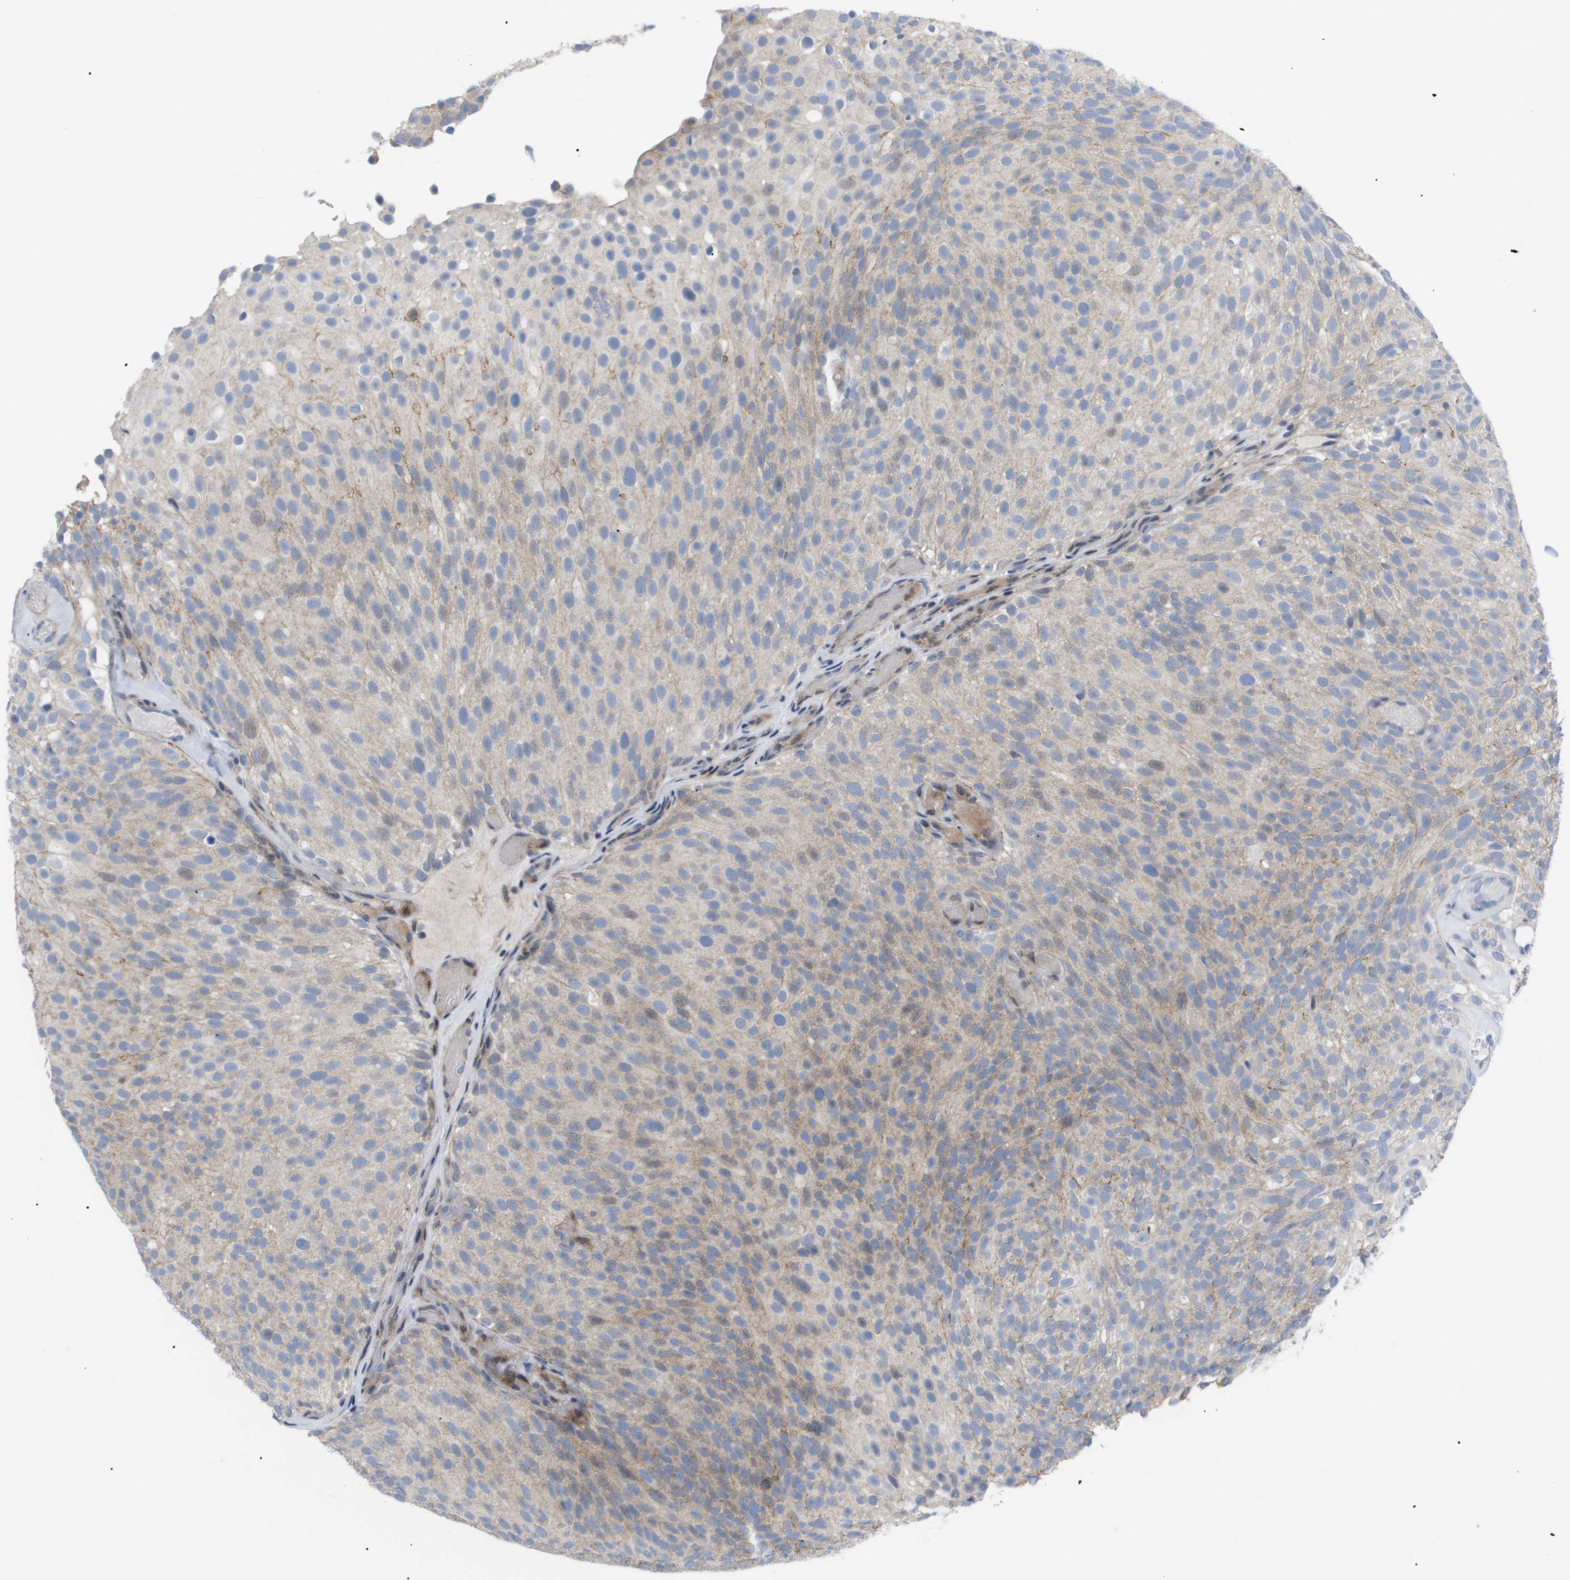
{"staining": {"intensity": "weak", "quantity": ">75%", "location": "cytoplasmic/membranous"}, "tissue": "urothelial cancer", "cell_type": "Tumor cells", "image_type": "cancer", "snomed": [{"axis": "morphology", "description": "Urothelial carcinoma, Low grade"}, {"axis": "topography", "description": "Urinary bladder"}], "caption": "Immunohistochemical staining of human urothelial cancer displays weak cytoplasmic/membranous protein expression in approximately >75% of tumor cells.", "gene": "CAV3", "patient": {"sex": "male", "age": 78}}